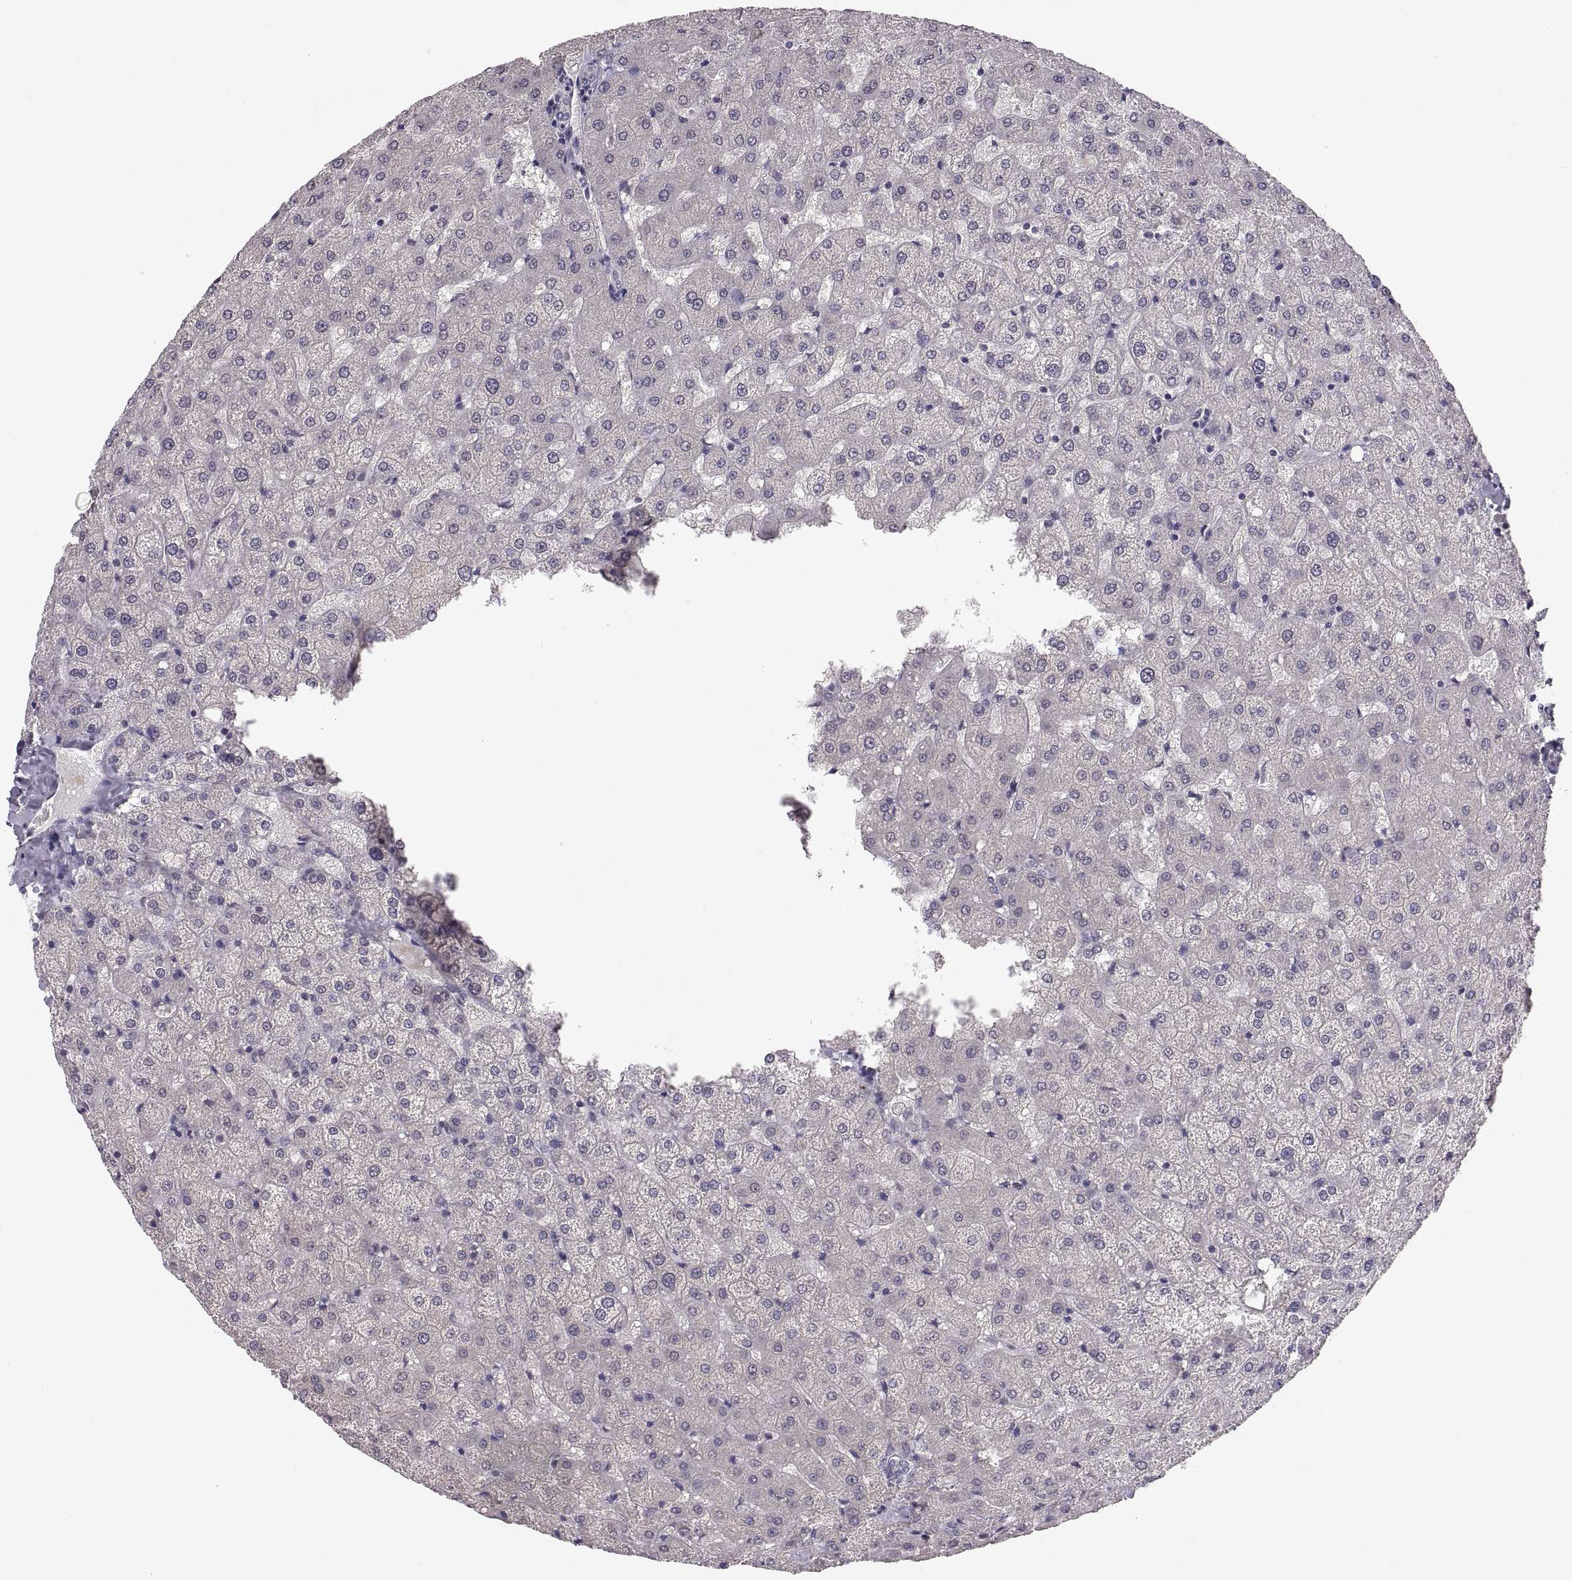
{"staining": {"intensity": "negative", "quantity": "none", "location": "none"}, "tissue": "liver", "cell_type": "Cholangiocytes", "image_type": "normal", "snomed": [{"axis": "morphology", "description": "Normal tissue, NOS"}, {"axis": "topography", "description": "Liver"}], "caption": "Immunohistochemistry (IHC) micrograph of benign liver: liver stained with DAB reveals no significant protein expression in cholangiocytes. (DAB (3,3'-diaminobenzidine) IHC with hematoxylin counter stain).", "gene": "PAX2", "patient": {"sex": "female", "age": 50}}